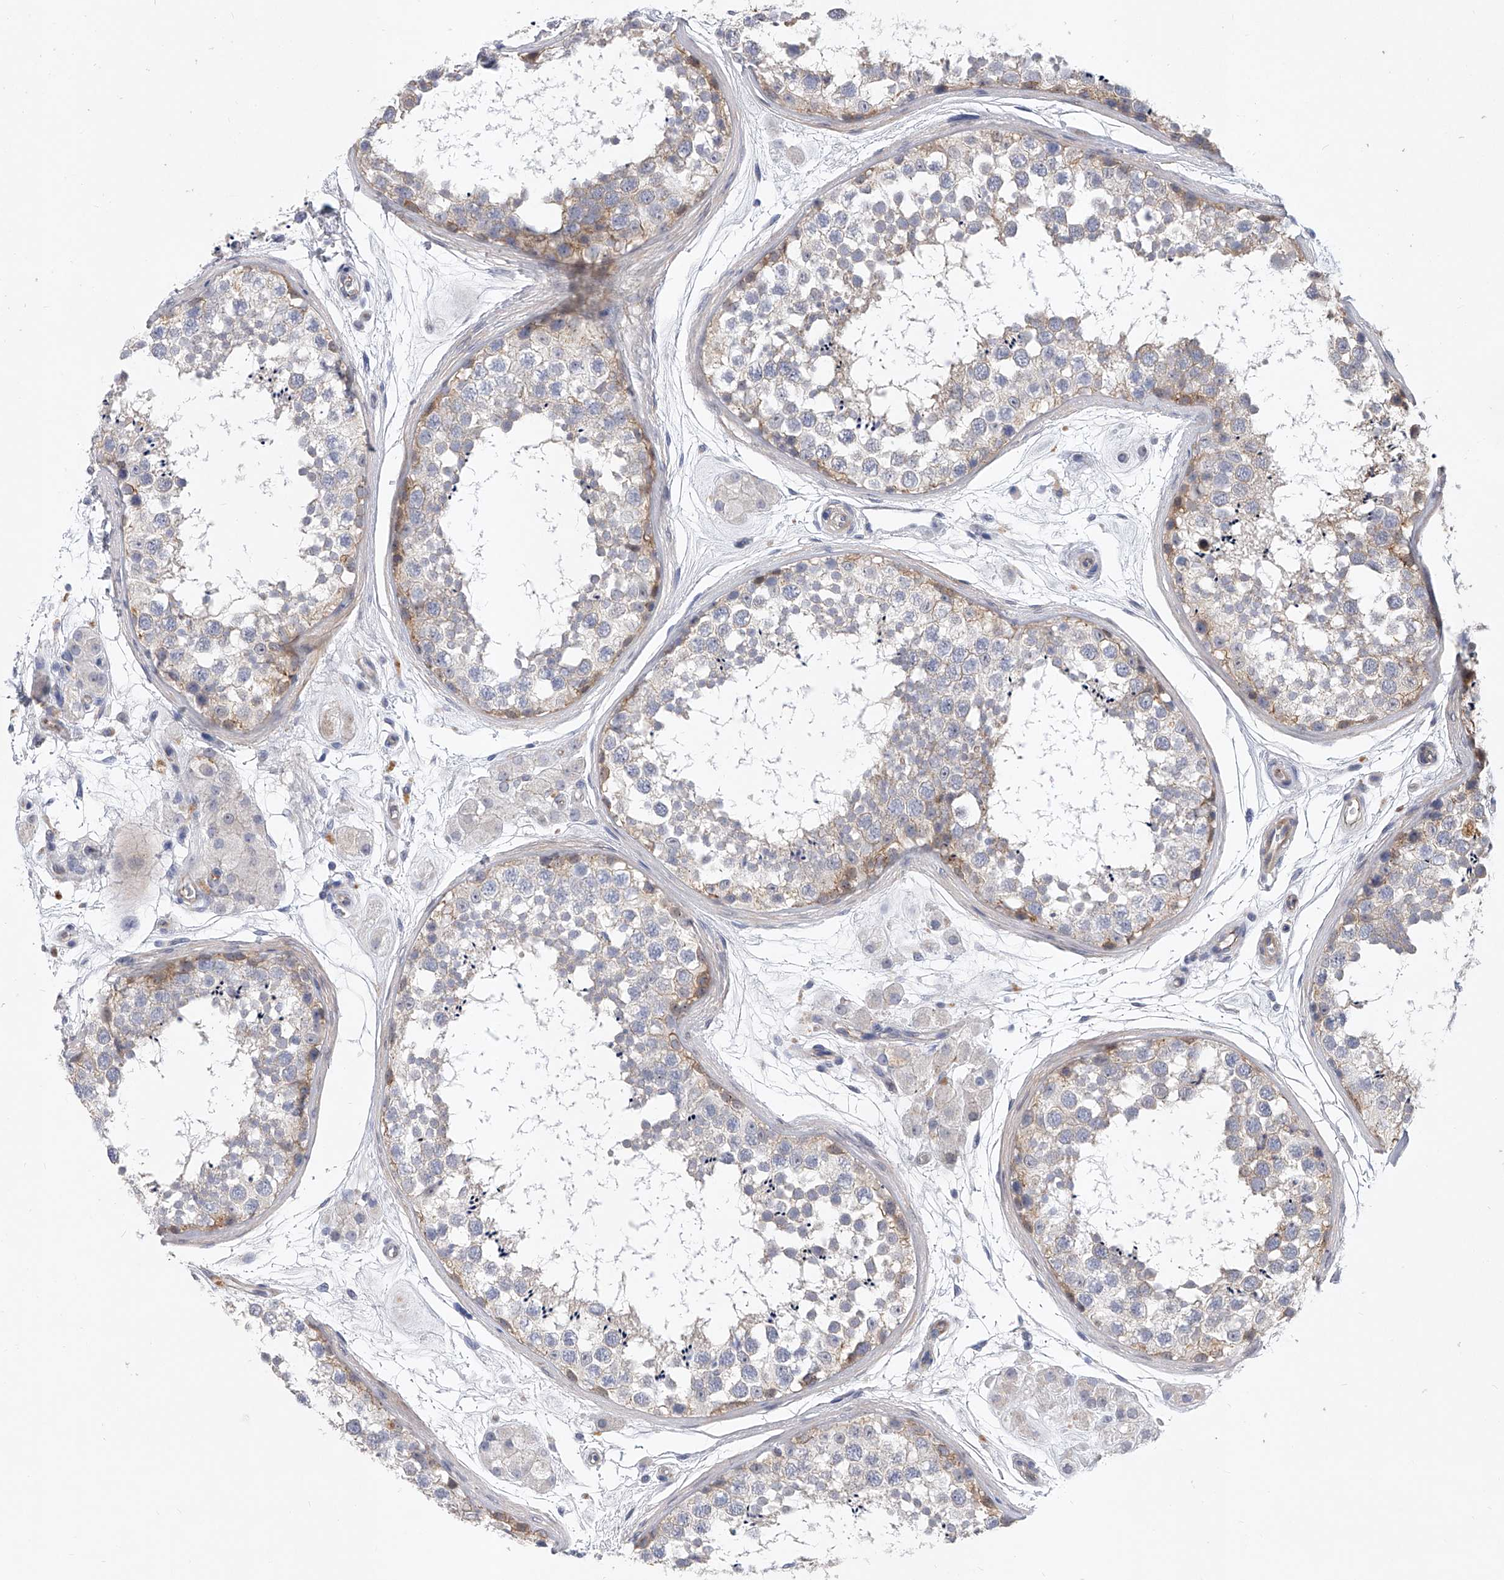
{"staining": {"intensity": "weak", "quantity": "<25%", "location": "cytoplasmic/membranous"}, "tissue": "testis", "cell_type": "Cells in seminiferous ducts", "image_type": "normal", "snomed": [{"axis": "morphology", "description": "Normal tissue, NOS"}, {"axis": "topography", "description": "Testis"}], "caption": "Immunohistochemical staining of benign testis displays no significant positivity in cells in seminiferous ducts.", "gene": "ENSG00000250424", "patient": {"sex": "male", "age": 56}}